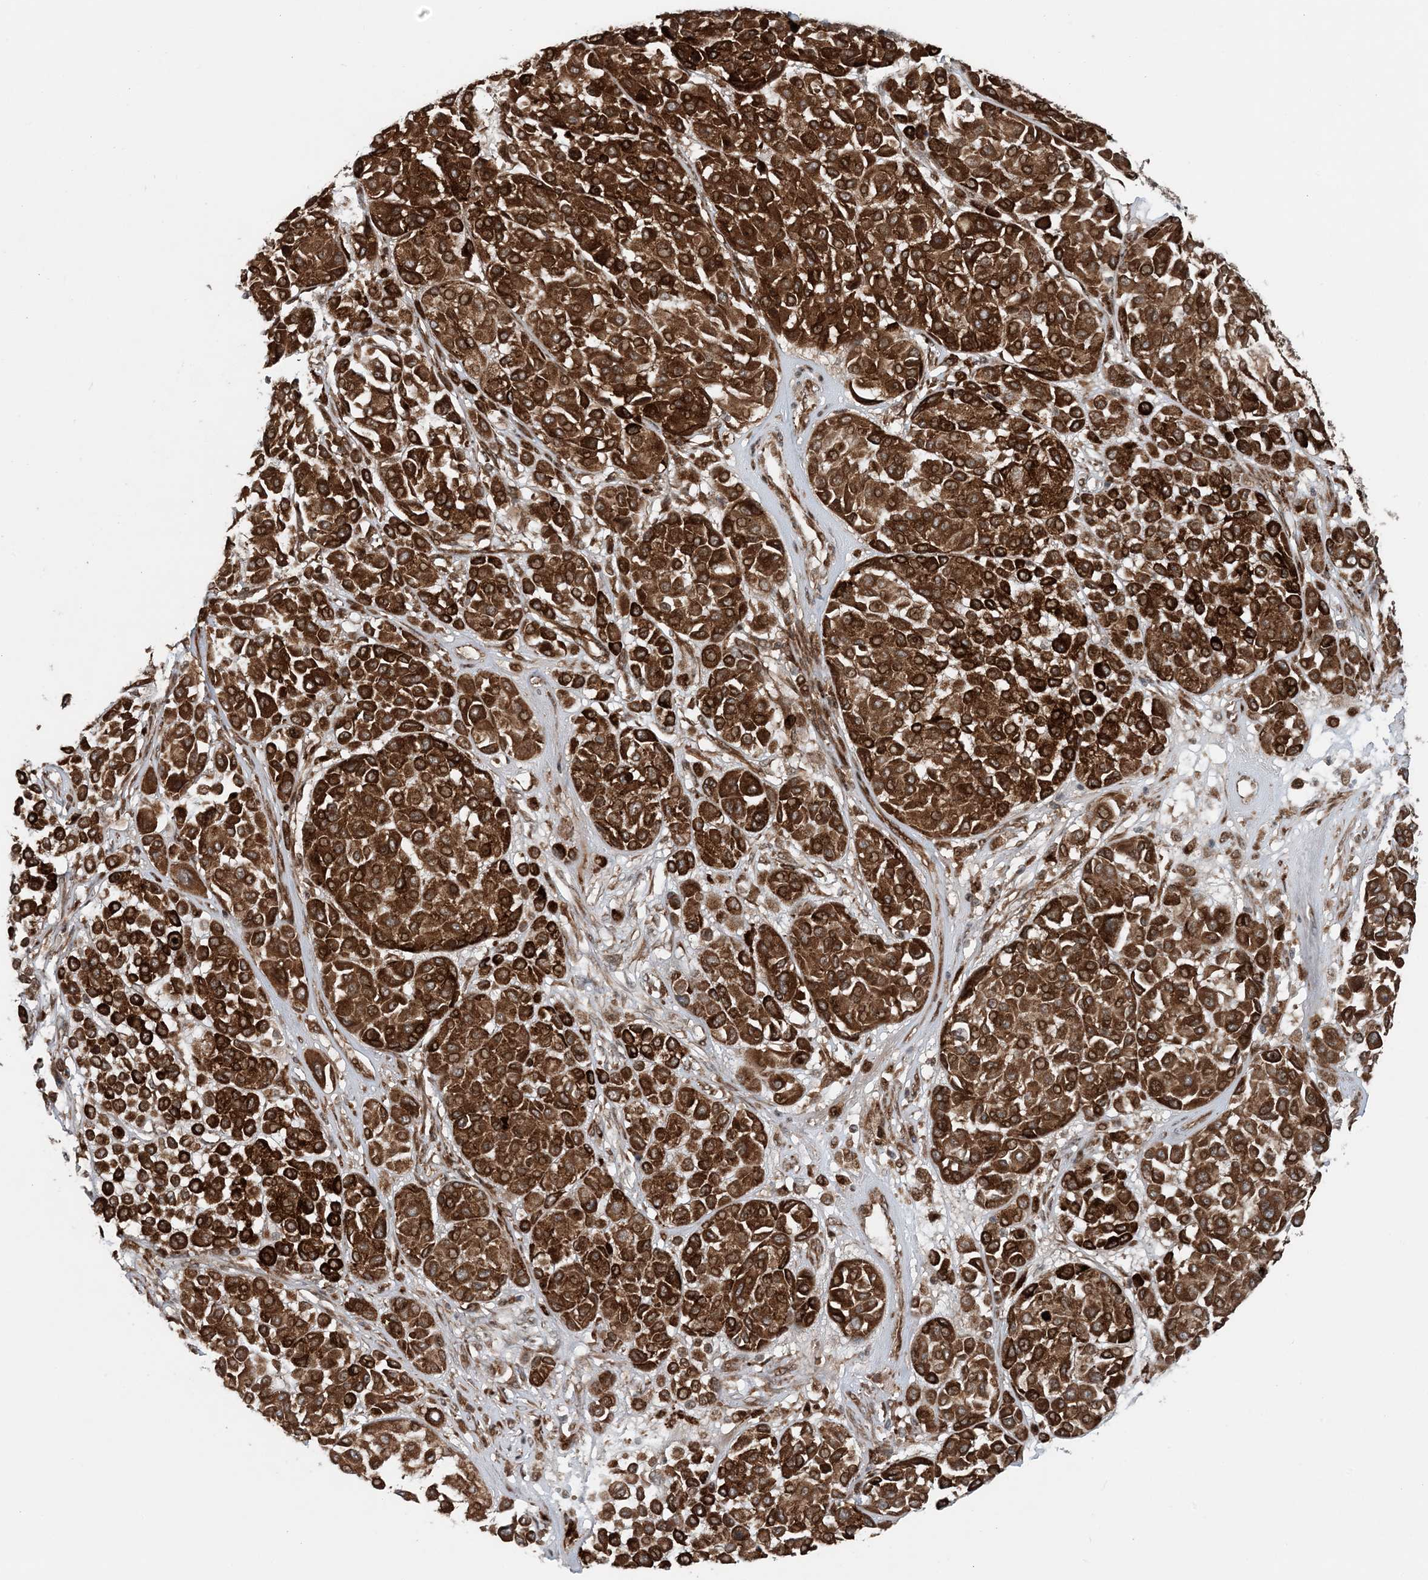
{"staining": {"intensity": "strong", "quantity": ">75%", "location": "cytoplasmic/membranous"}, "tissue": "melanoma", "cell_type": "Tumor cells", "image_type": "cancer", "snomed": [{"axis": "morphology", "description": "Malignant melanoma, Metastatic site"}, {"axis": "topography", "description": "Soft tissue"}], "caption": "Protein positivity by immunohistochemistry displays strong cytoplasmic/membranous positivity in approximately >75% of tumor cells in melanoma.", "gene": "EDEM2", "patient": {"sex": "male", "age": 41}}